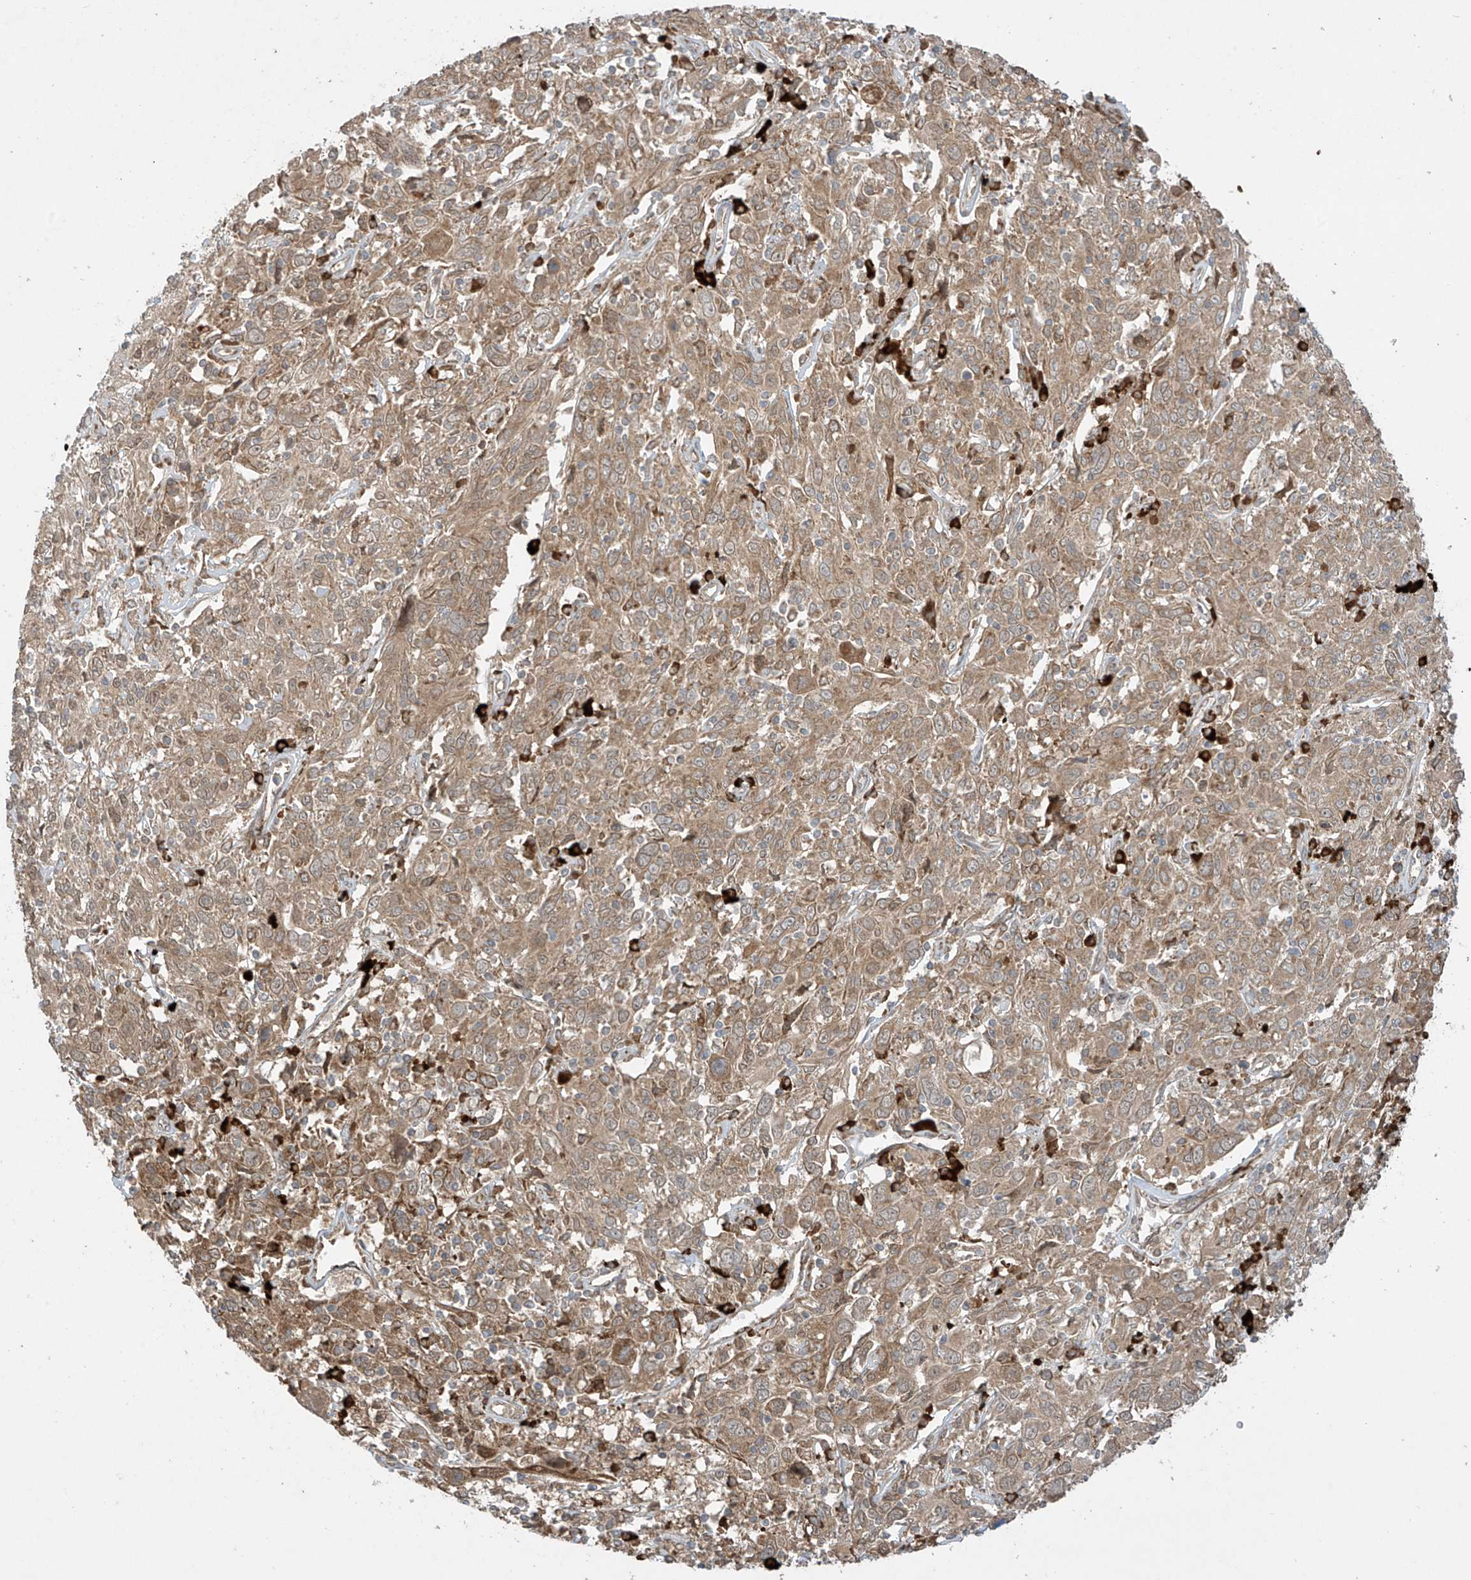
{"staining": {"intensity": "moderate", "quantity": ">75%", "location": "cytoplasmic/membranous"}, "tissue": "cervical cancer", "cell_type": "Tumor cells", "image_type": "cancer", "snomed": [{"axis": "morphology", "description": "Squamous cell carcinoma, NOS"}, {"axis": "topography", "description": "Cervix"}], "caption": "Protein expression analysis of human squamous cell carcinoma (cervical) reveals moderate cytoplasmic/membranous staining in about >75% of tumor cells.", "gene": "PPAT", "patient": {"sex": "female", "age": 46}}